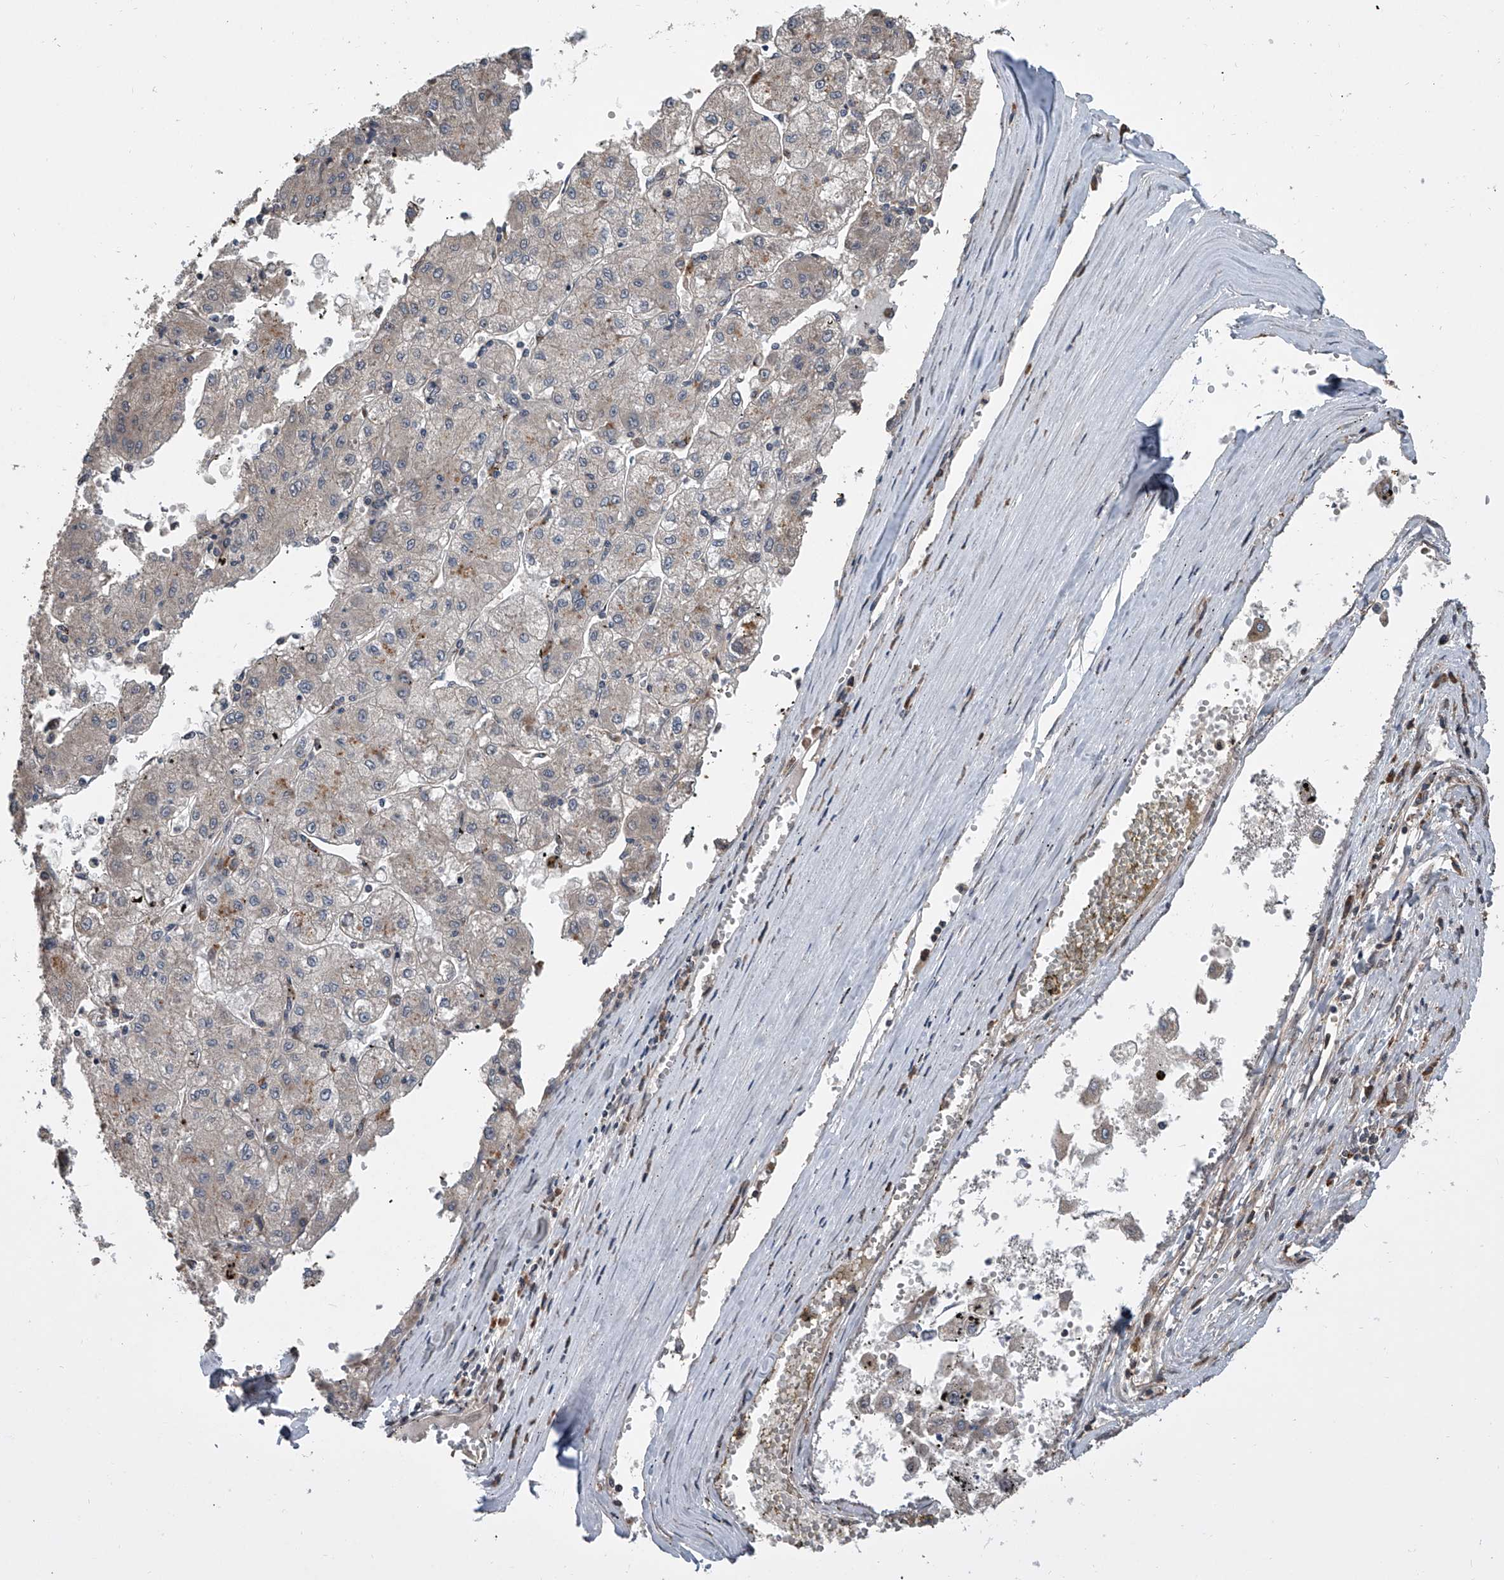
{"staining": {"intensity": "moderate", "quantity": ">75%", "location": "cytoplasmic/membranous"}, "tissue": "liver cancer", "cell_type": "Tumor cells", "image_type": "cancer", "snomed": [{"axis": "morphology", "description": "Carcinoma, Hepatocellular, NOS"}, {"axis": "topography", "description": "Liver"}], "caption": "The histopathology image demonstrates staining of liver cancer, revealing moderate cytoplasmic/membranous protein expression (brown color) within tumor cells. (brown staining indicates protein expression, while blue staining denotes nuclei).", "gene": "GEMIN8", "patient": {"sex": "male", "age": 72}}